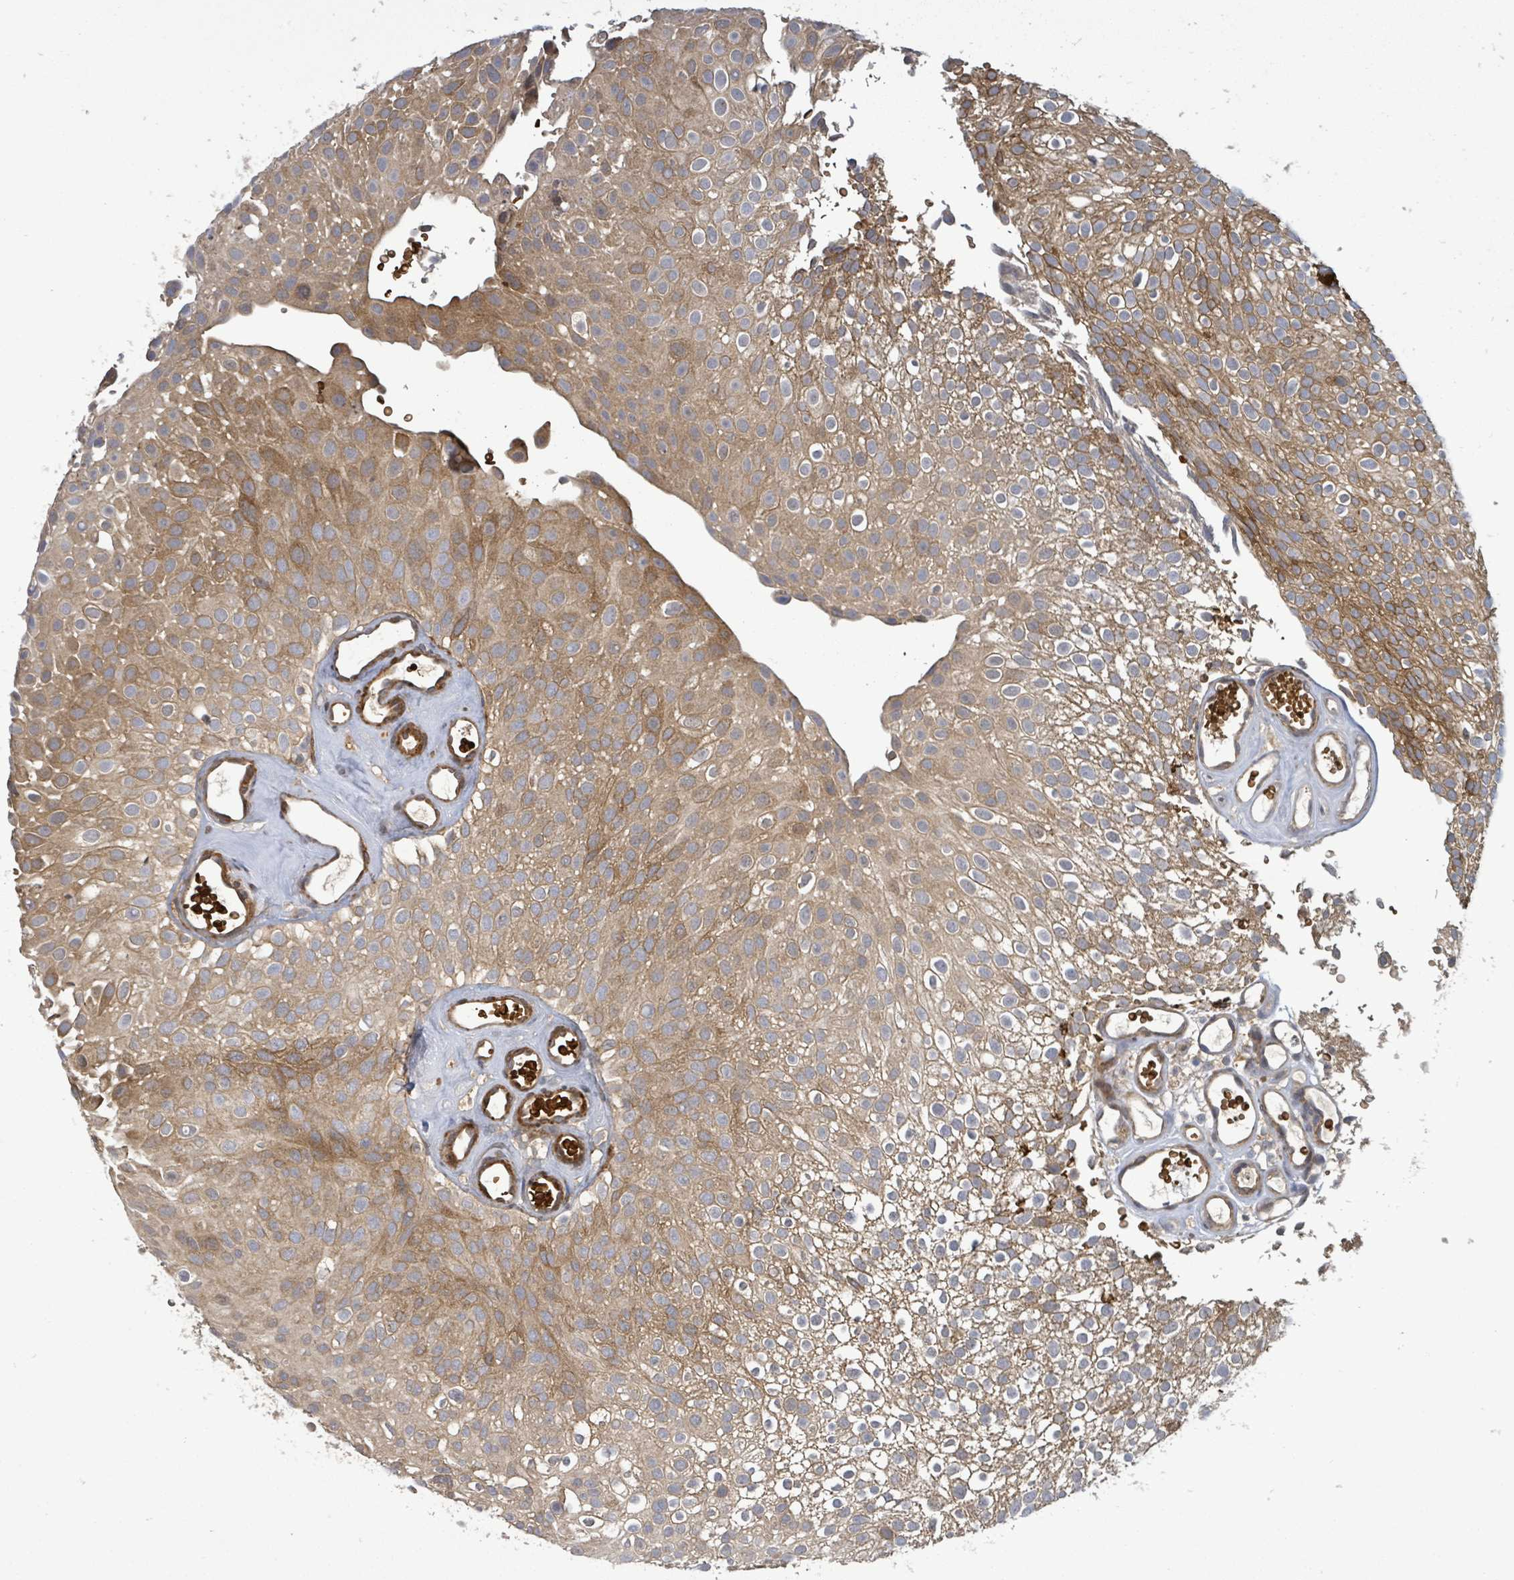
{"staining": {"intensity": "moderate", "quantity": ">75%", "location": "cytoplasmic/membranous"}, "tissue": "urothelial cancer", "cell_type": "Tumor cells", "image_type": "cancer", "snomed": [{"axis": "morphology", "description": "Urothelial carcinoma, Low grade"}, {"axis": "topography", "description": "Urinary bladder"}], "caption": "Urothelial carcinoma (low-grade) tissue exhibits moderate cytoplasmic/membranous positivity in approximately >75% of tumor cells, visualized by immunohistochemistry.", "gene": "MAP3K6", "patient": {"sex": "male", "age": 78}}